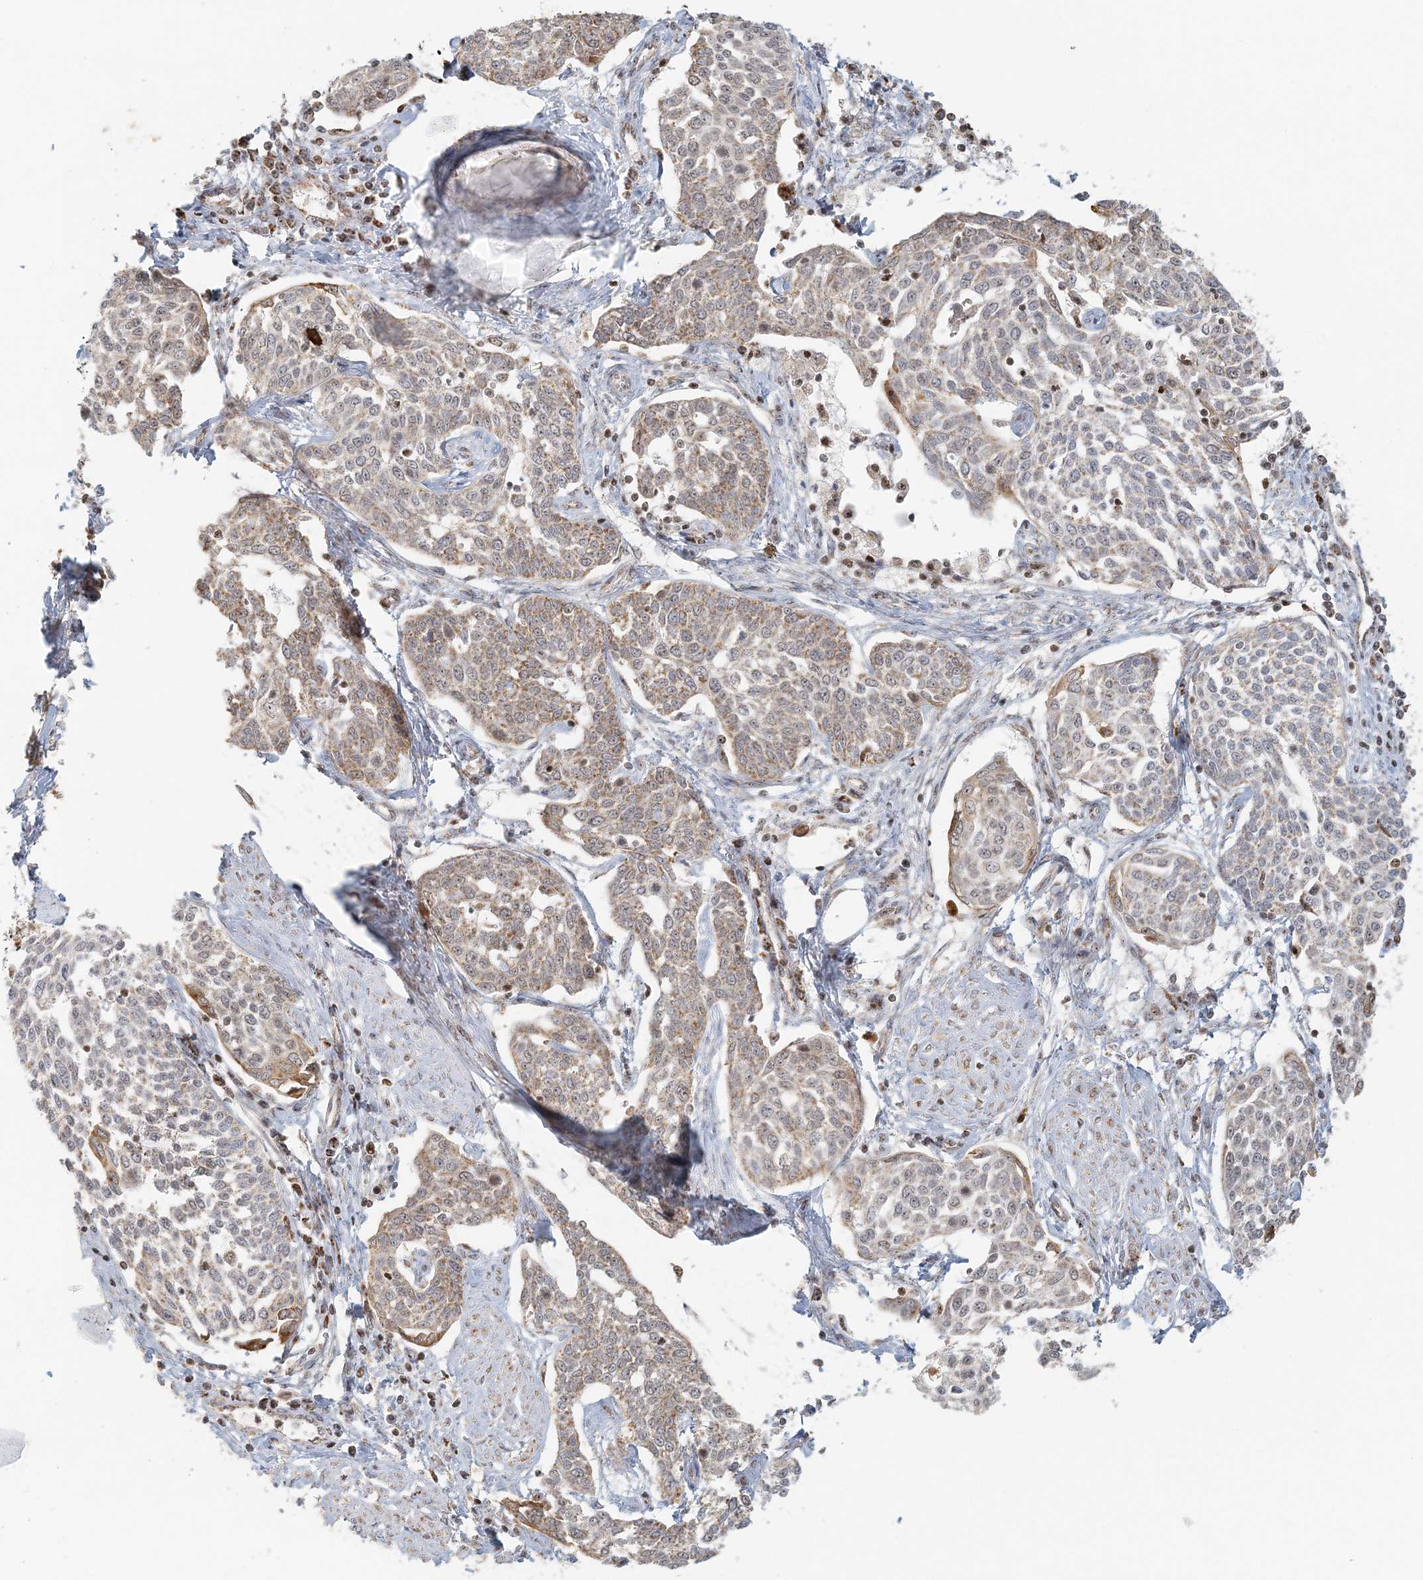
{"staining": {"intensity": "moderate", "quantity": "<25%", "location": "nuclear"}, "tissue": "cervical cancer", "cell_type": "Tumor cells", "image_type": "cancer", "snomed": [{"axis": "morphology", "description": "Squamous cell carcinoma, NOS"}, {"axis": "topography", "description": "Cervix"}], "caption": "Tumor cells show low levels of moderate nuclear staining in about <25% of cells in cervical cancer (squamous cell carcinoma).", "gene": "UBE2F", "patient": {"sex": "female", "age": 34}}